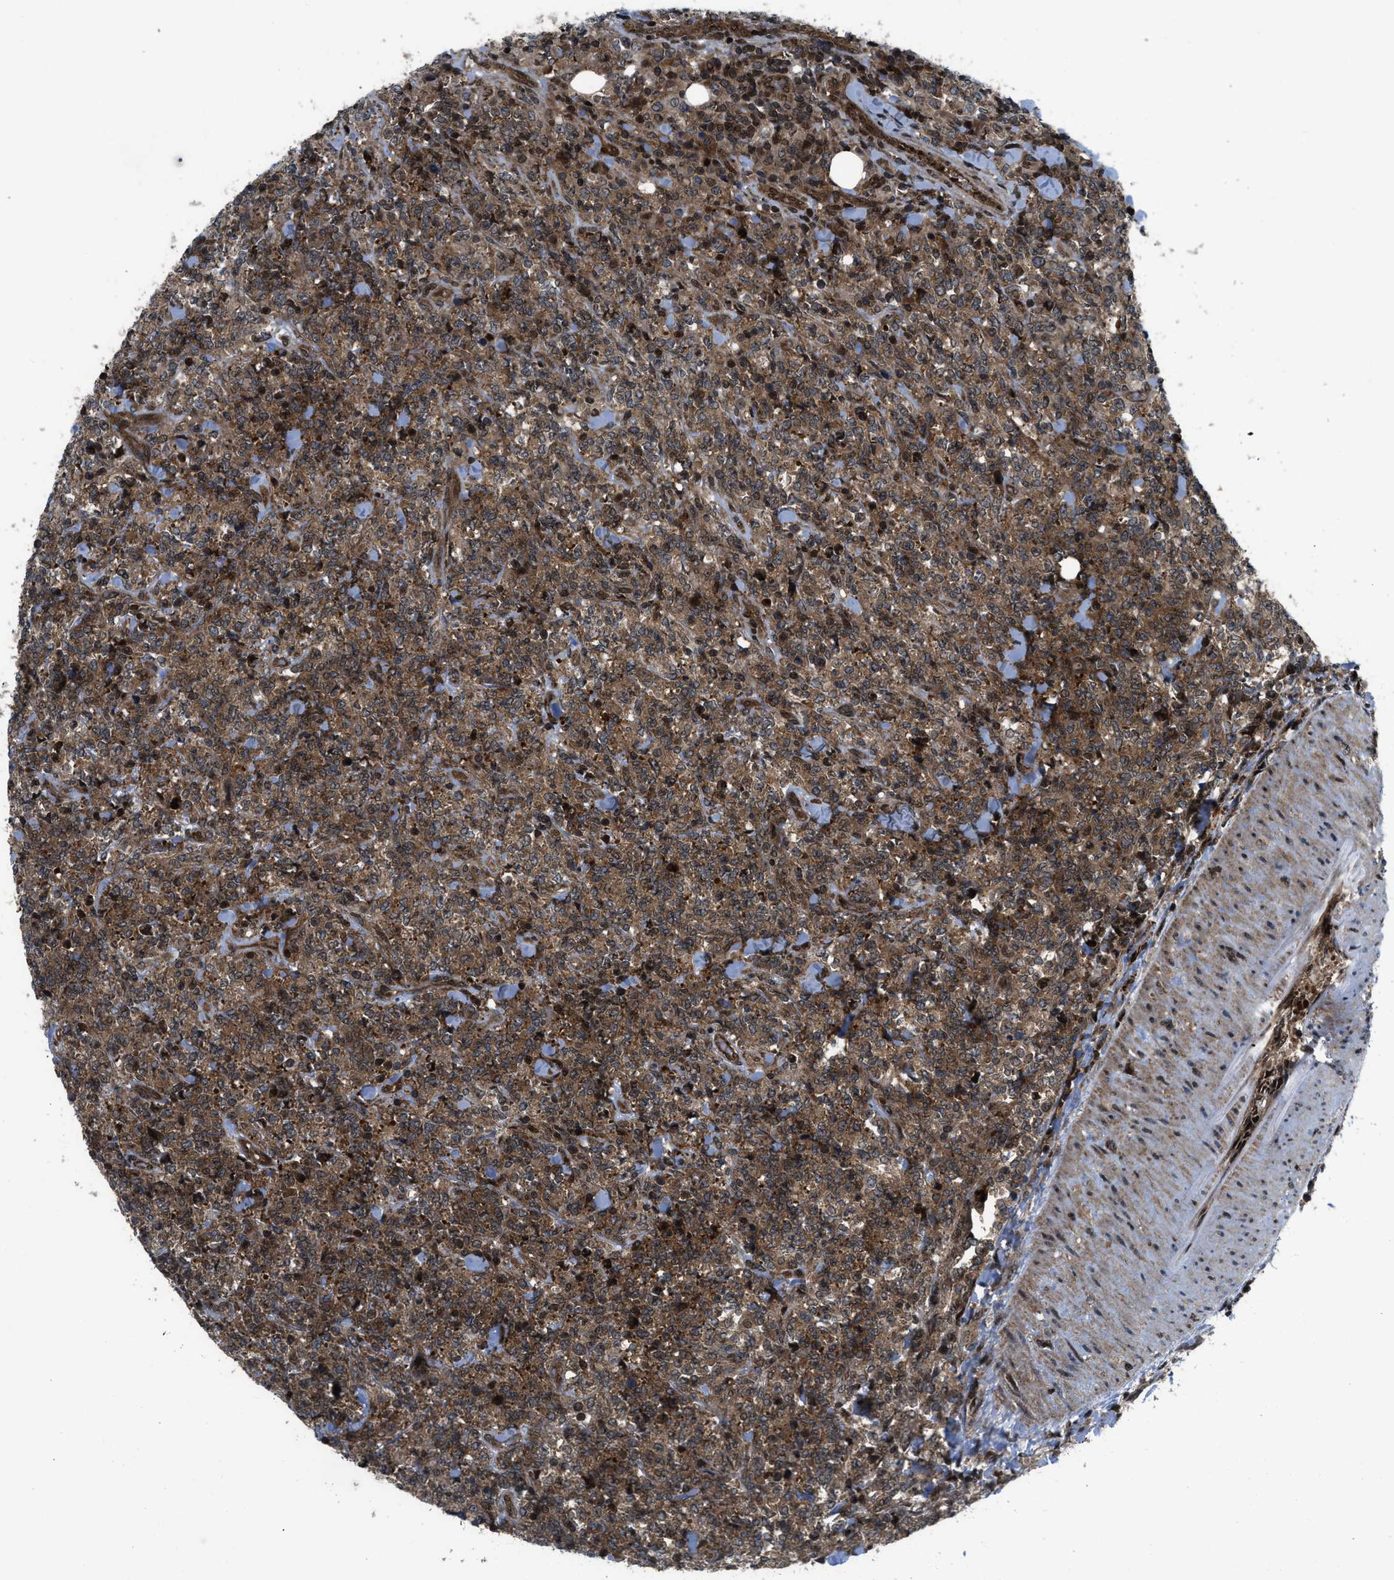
{"staining": {"intensity": "moderate", "quantity": ">75%", "location": "cytoplasmic/membranous,nuclear"}, "tissue": "lymphoma", "cell_type": "Tumor cells", "image_type": "cancer", "snomed": [{"axis": "morphology", "description": "Malignant lymphoma, non-Hodgkin's type, High grade"}, {"axis": "topography", "description": "Soft tissue"}], "caption": "Immunohistochemical staining of human lymphoma exhibits medium levels of moderate cytoplasmic/membranous and nuclear protein expression in about >75% of tumor cells.", "gene": "PPP2CB", "patient": {"sex": "male", "age": 18}}